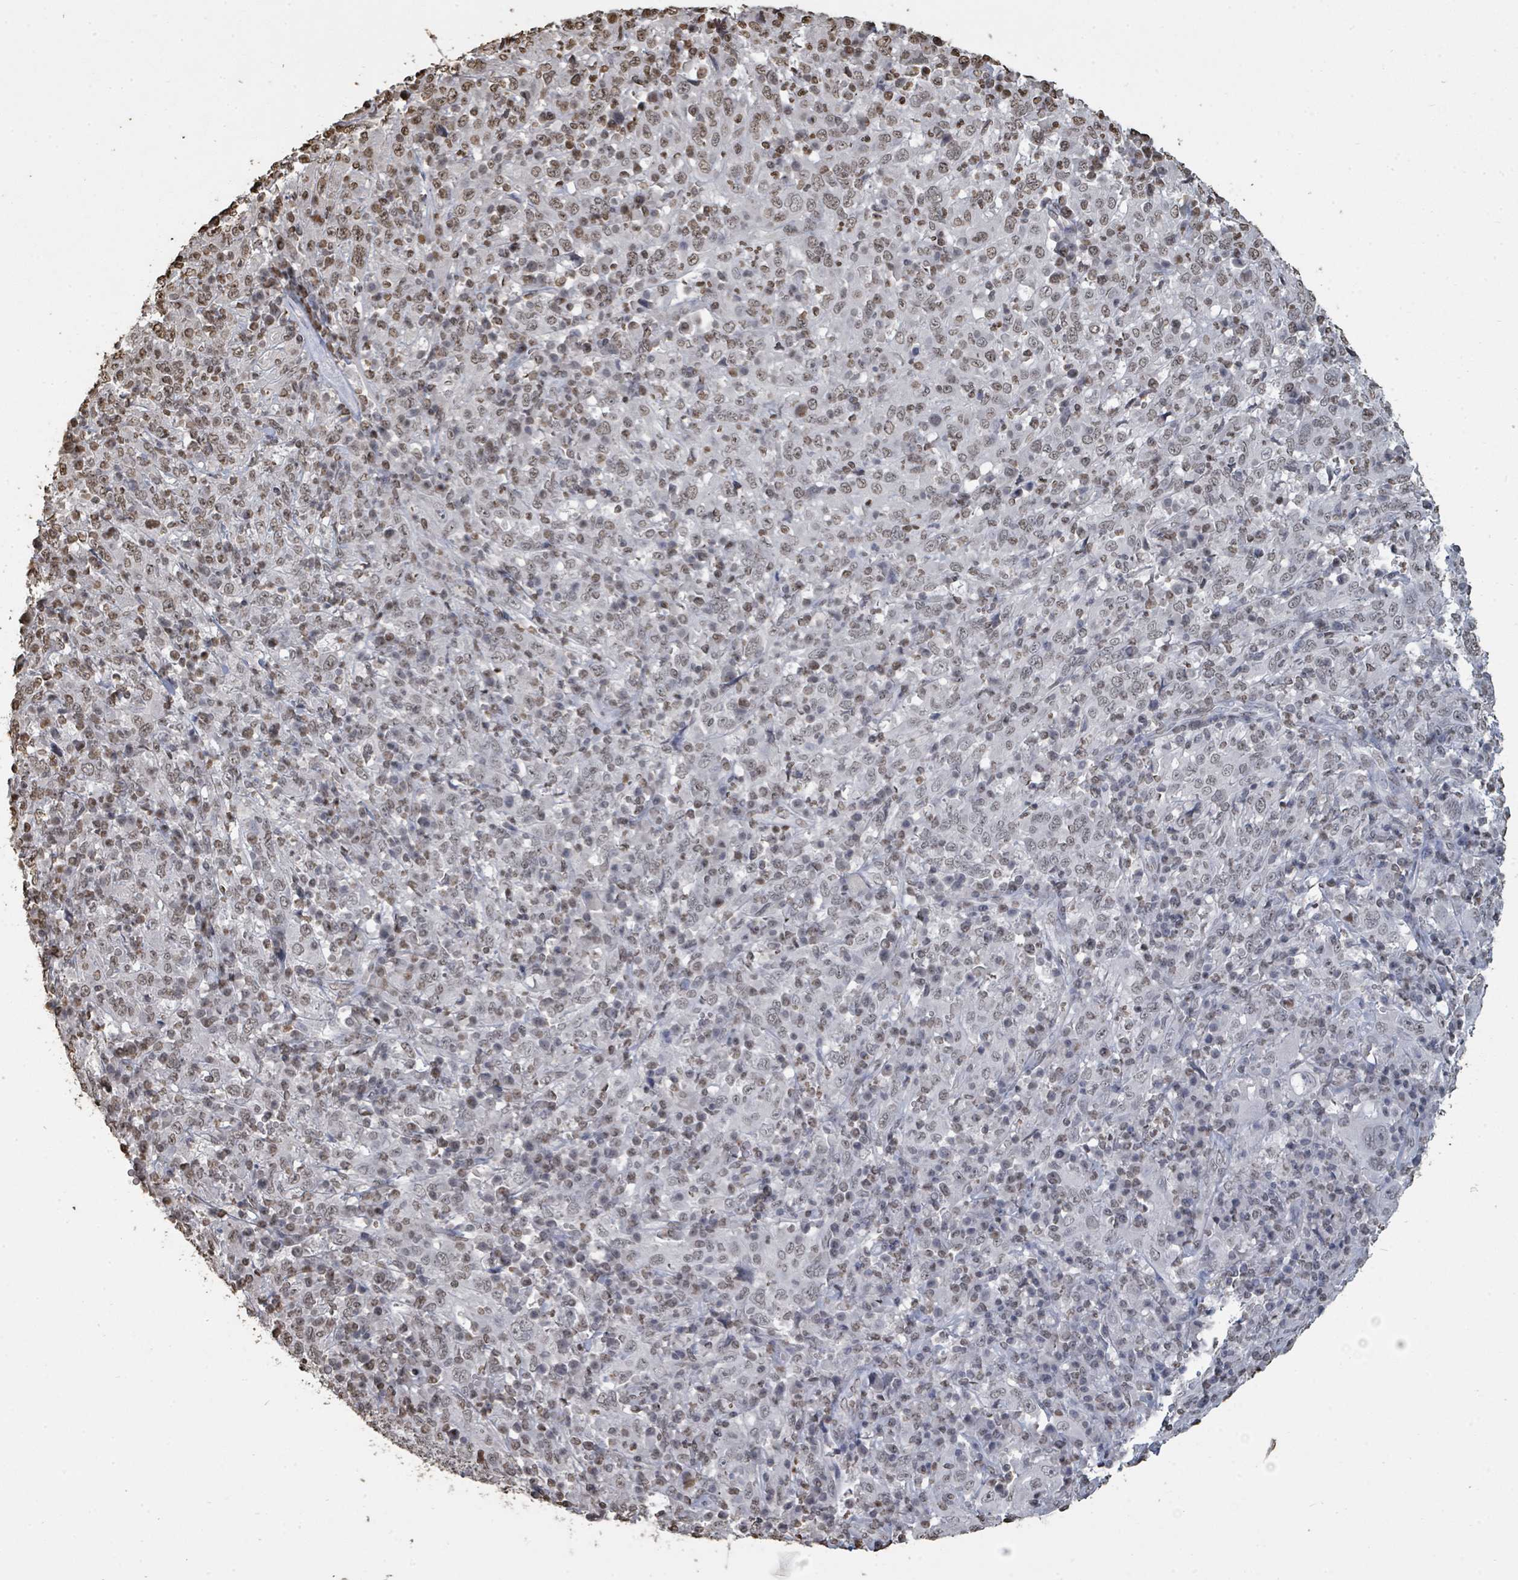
{"staining": {"intensity": "weak", "quantity": "25%-75%", "location": "nuclear"}, "tissue": "cervical cancer", "cell_type": "Tumor cells", "image_type": "cancer", "snomed": [{"axis": "morphology", "description": "Squamous cell carcinoma, NOS"}, {"axis": "topography", "description": "Cervix"}], "caption": "Weak nuclear expression is appreciated in approximately 25%-75% of tumor cells in cervical squamous cell carcinoma. (DAB IHC, brown staining for protein, blue staining for nuclei).", "gene": "MRPS12", "patient": {"sex": "female", "age": 46}}